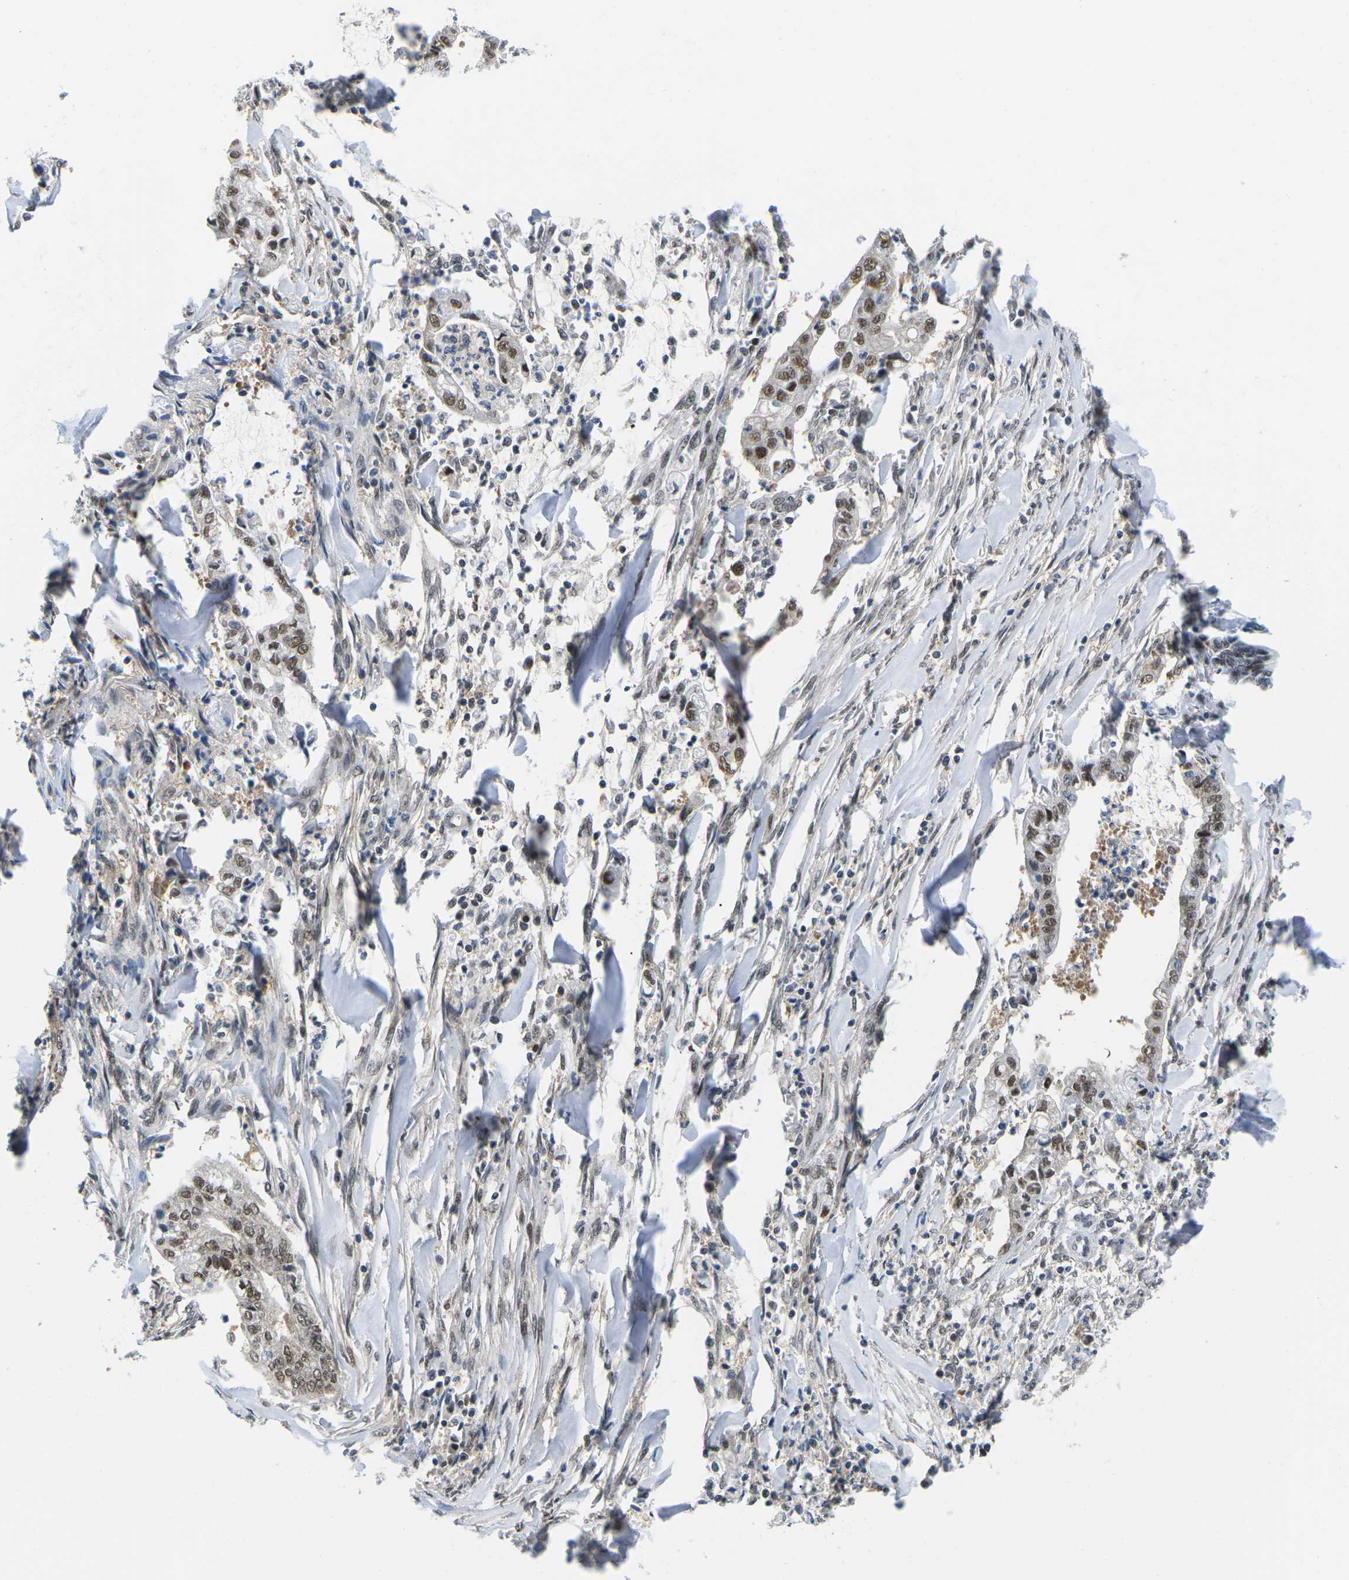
{"staining": {"intensity": "moderate", "quantity": "25%-75%", "location": "nuclear"}, "tissue": "cervical cancer", "cell_type": "Tumor cells", "image_type": "cancer", "snomed": [{"axis": "morphology", "description": "Adenocarcinoma, NOS"}, {"axis": "topography", "description": "Cervix"}], "caption": "Human cervical adenocarcinoma stained with a protein marker reveals moderate staining in tumor cells.", "gene": "UBA7", "patient": {"sex": "female", "age": 44}}